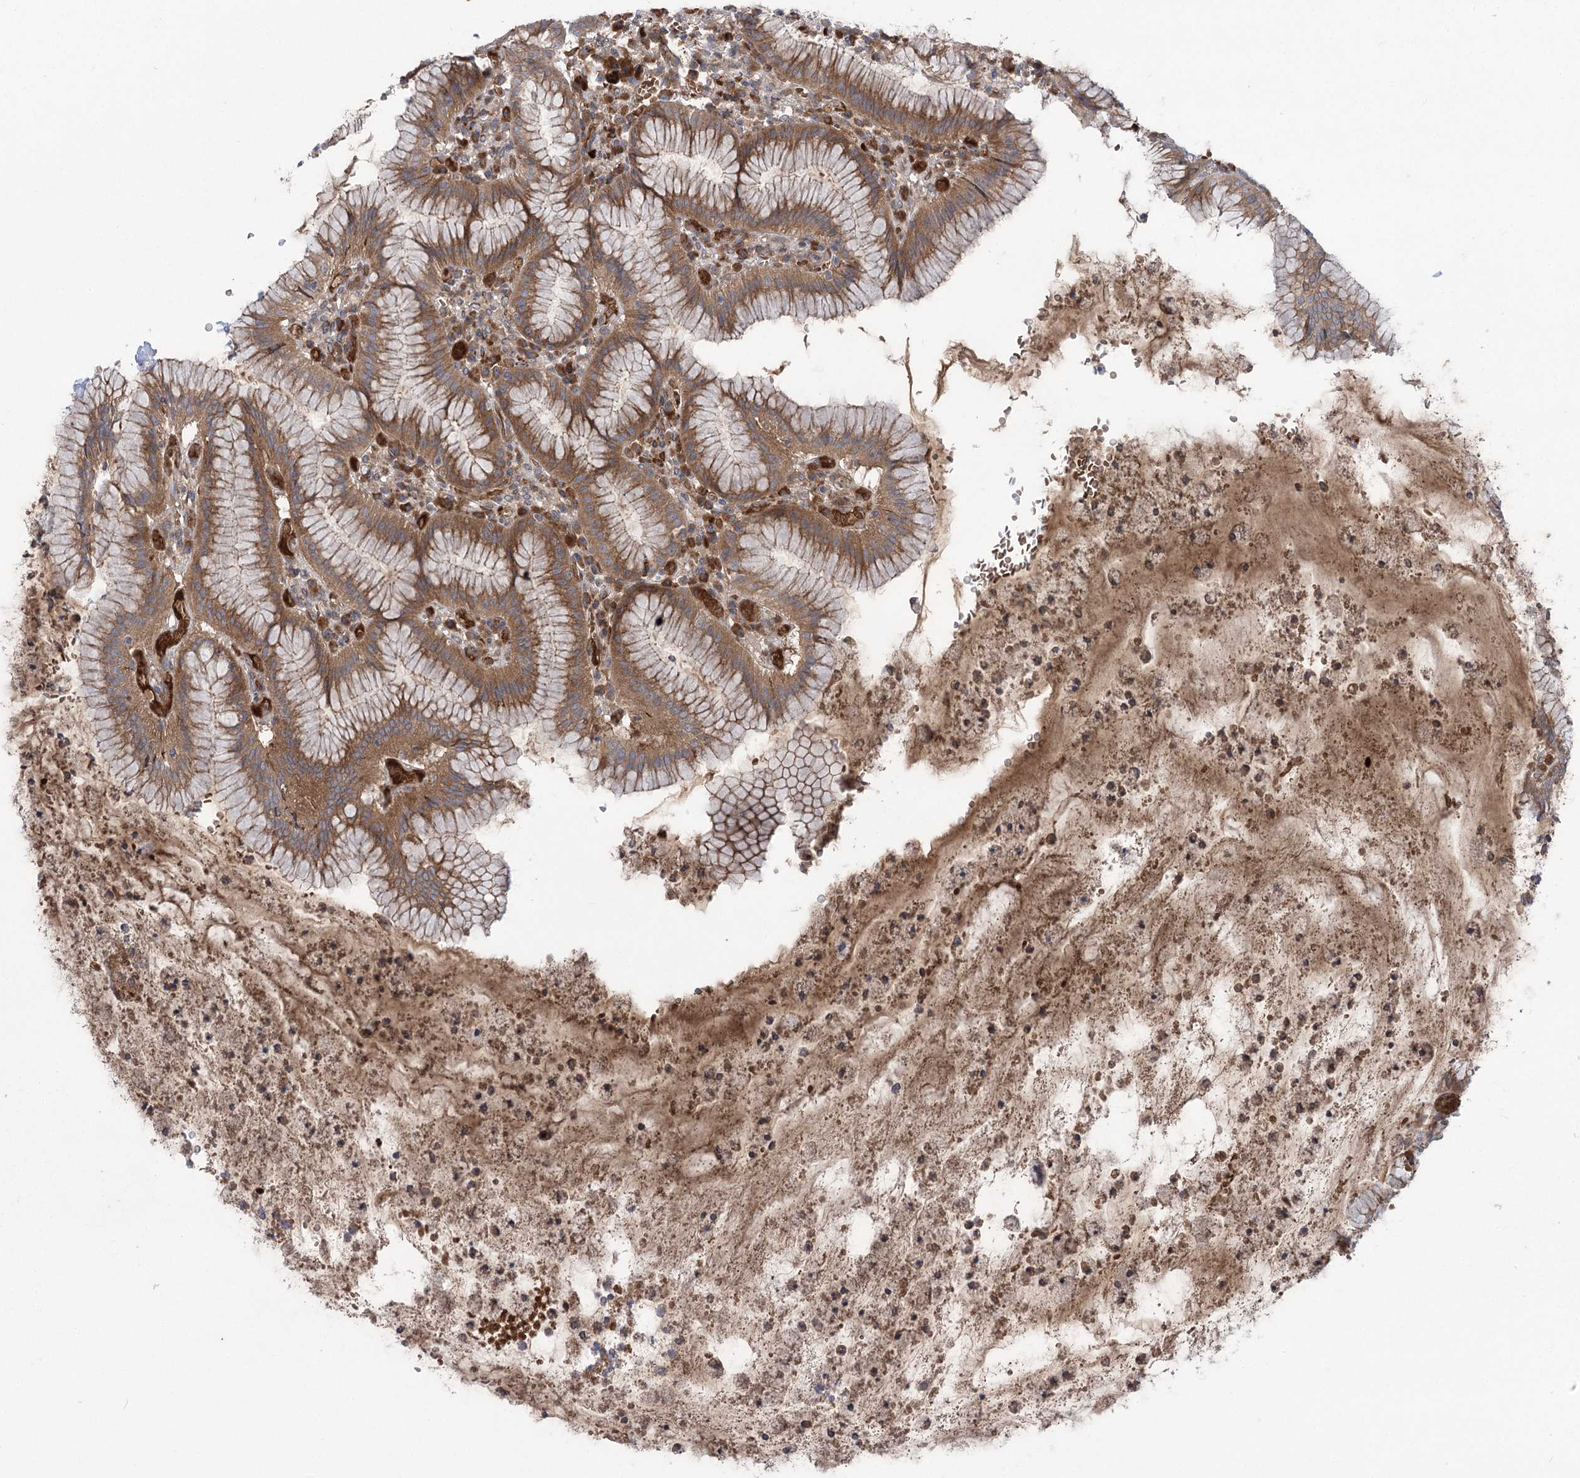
{"staining": {"intensity": "moderate", "quantity": ">75%", "location": "cytoplasmic/membranous"}, "tissue": "stomach", "cell_type": "Glandular cells", "image_type": "normal", "snomed": [{"axis": "morphology", "description": "Normal tissue, NOS"}, {"axis": "topography", "description": "Stomach"}], "caption": "Protein staining of unremarkable stomach demonstrates moderate cytoplasmic/membranous staining in approximately >75% of glandular cells. (Brightfield microscopy of DAB IHC at high magnification).", "gene": "PLEKHA5", "patient": {"sex": "male", "age": 55}}